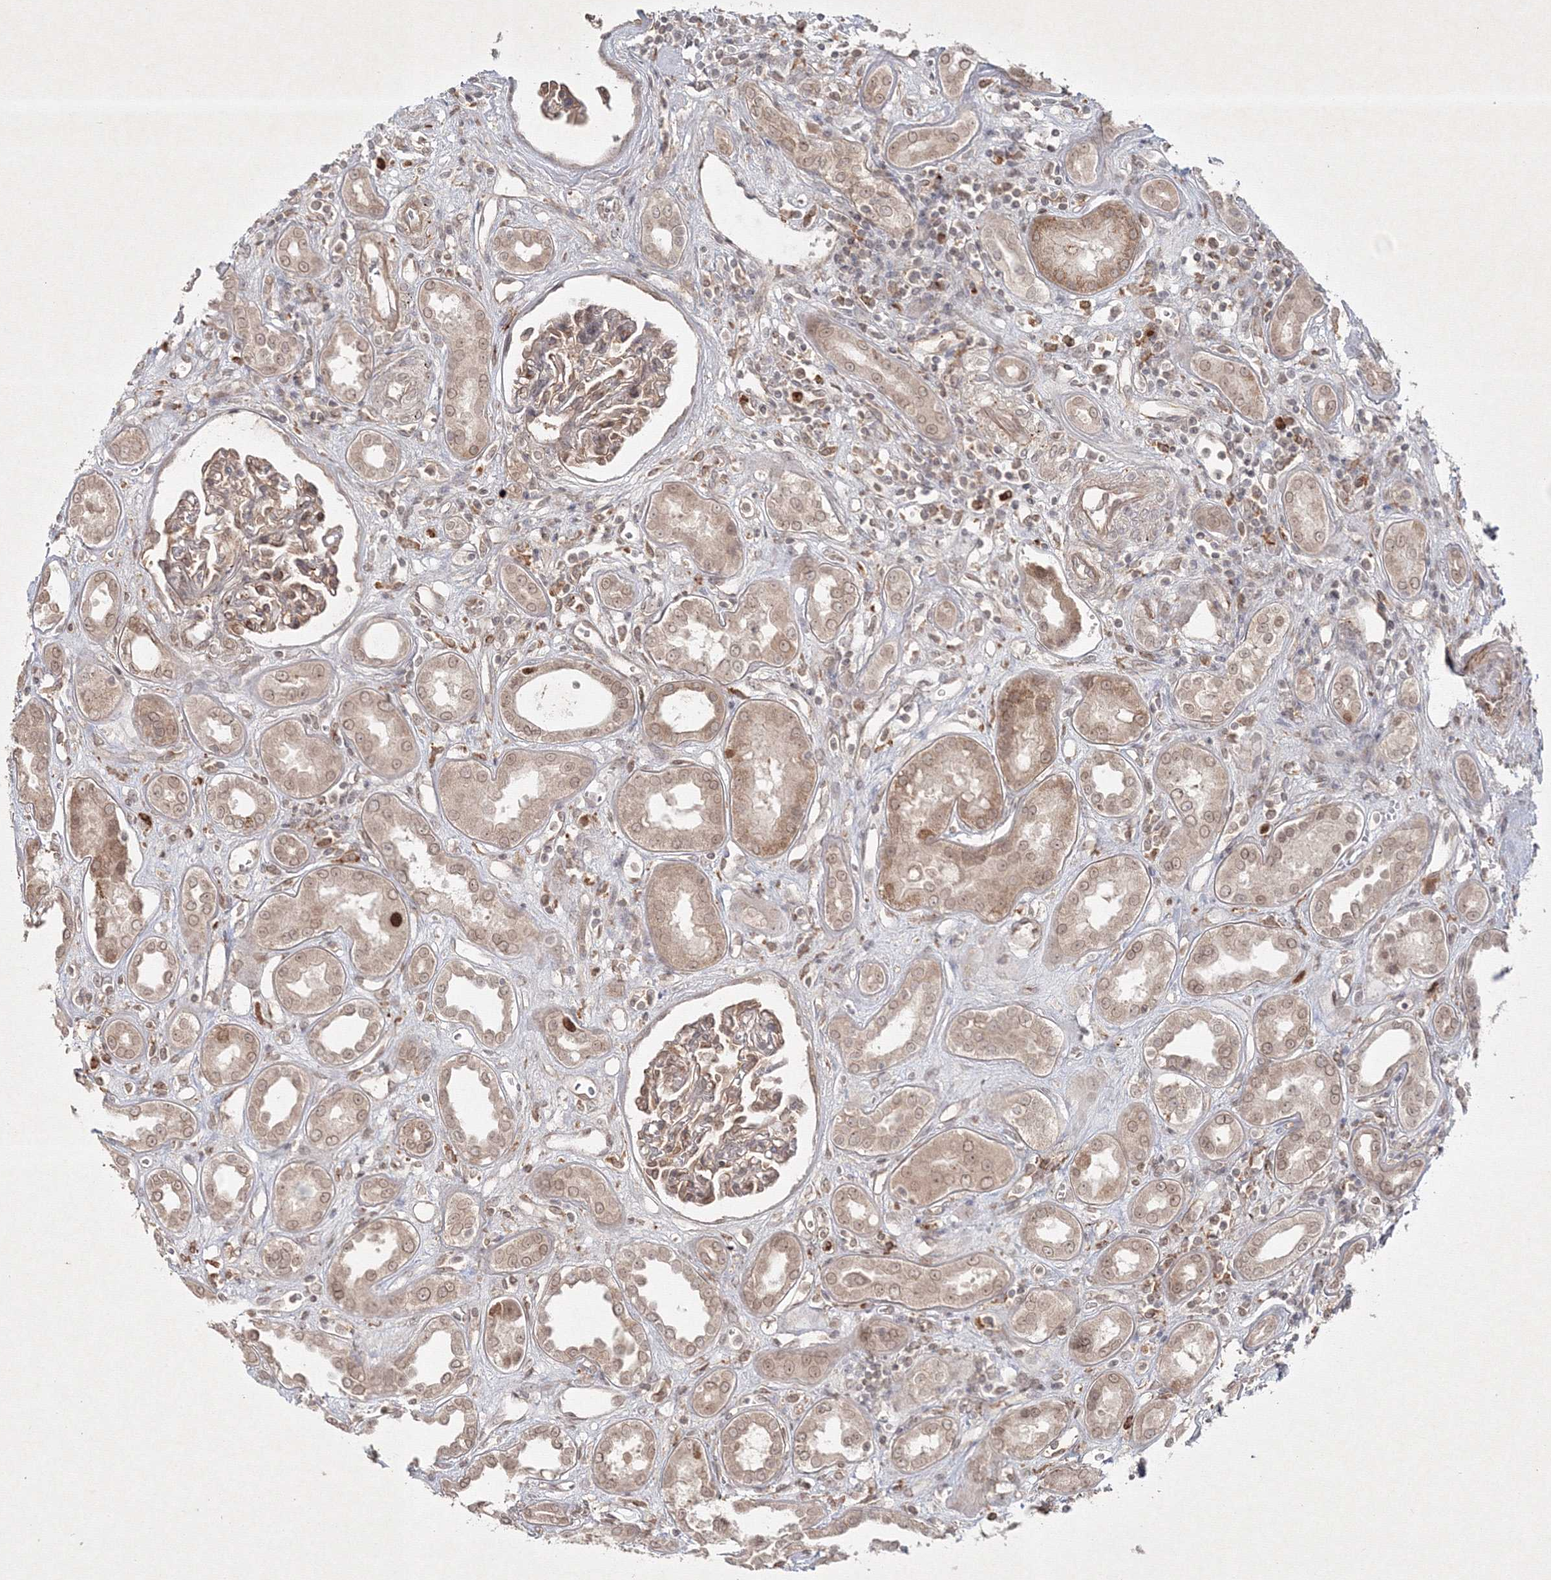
{"staining": {"intensity": "moderate", "quantity": ">75%", "location": "cytoplasmic/membranous"}, "tissue": "kidney", "cell_type": "Cells in glomeruli", "image_type": "normal", "snomed": [{"axis": "morphology", "description": "Normal tissue, NOS"}, {"axis": "topography", "description": "Kidney"}], "caption": "This photomicrograph exhibits IHC staining of unremarkable kidney, with medium moderate cytoplasmic/membranous positivity in about >75% of cells in glomeruli.", "gene": "KIF20A", "patient": {"sex": "male", "age": 59}}